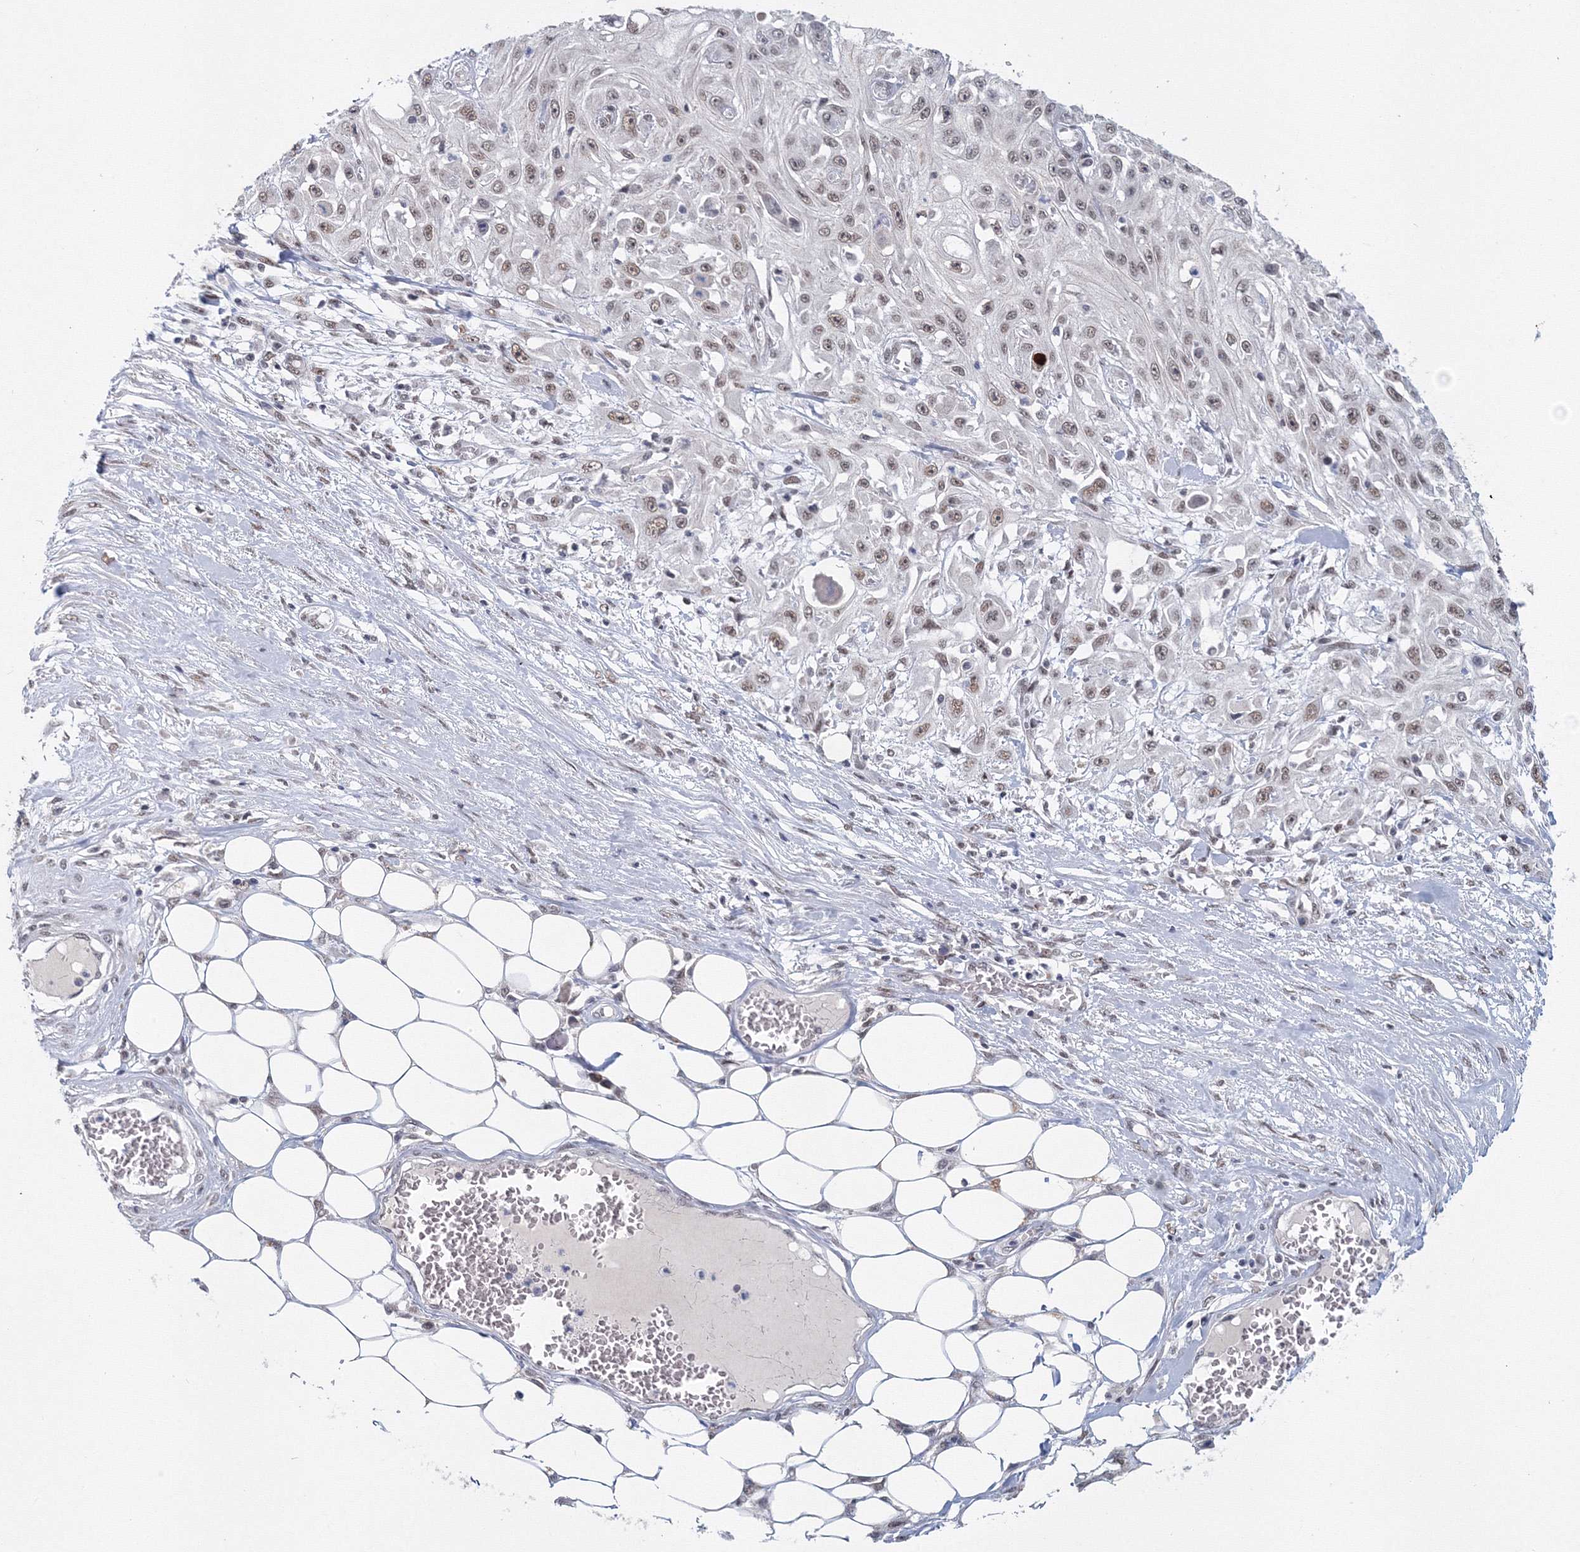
{"staining": {"intensity": "weak", "quantity": "25%-75%", "location": "nuclear"}, "tissue": "skin cancer", "cell_type": "Tumor cells", "image_type": "cancer", "snomed": [{"axis": "morphology", "description": "Squamous cell carcinoma, NOS"}, {"axis": "morphology", "description": "Squamous cell carcinoma, metastatic, NOS"}, {"axis": "topography", "description": "Skin"}, {"axis": "topography", "description": "Lymph node"}], "caption": "High-power microscopy captured an immunohistochemistry (IHC) image of skin cancer (squamous cell carcinoma), revealing weak nuclear staining in about 25%-75% of tumor cells.", "gene": "SF3B6", "patient": {"sex": "male", "age": 75}}